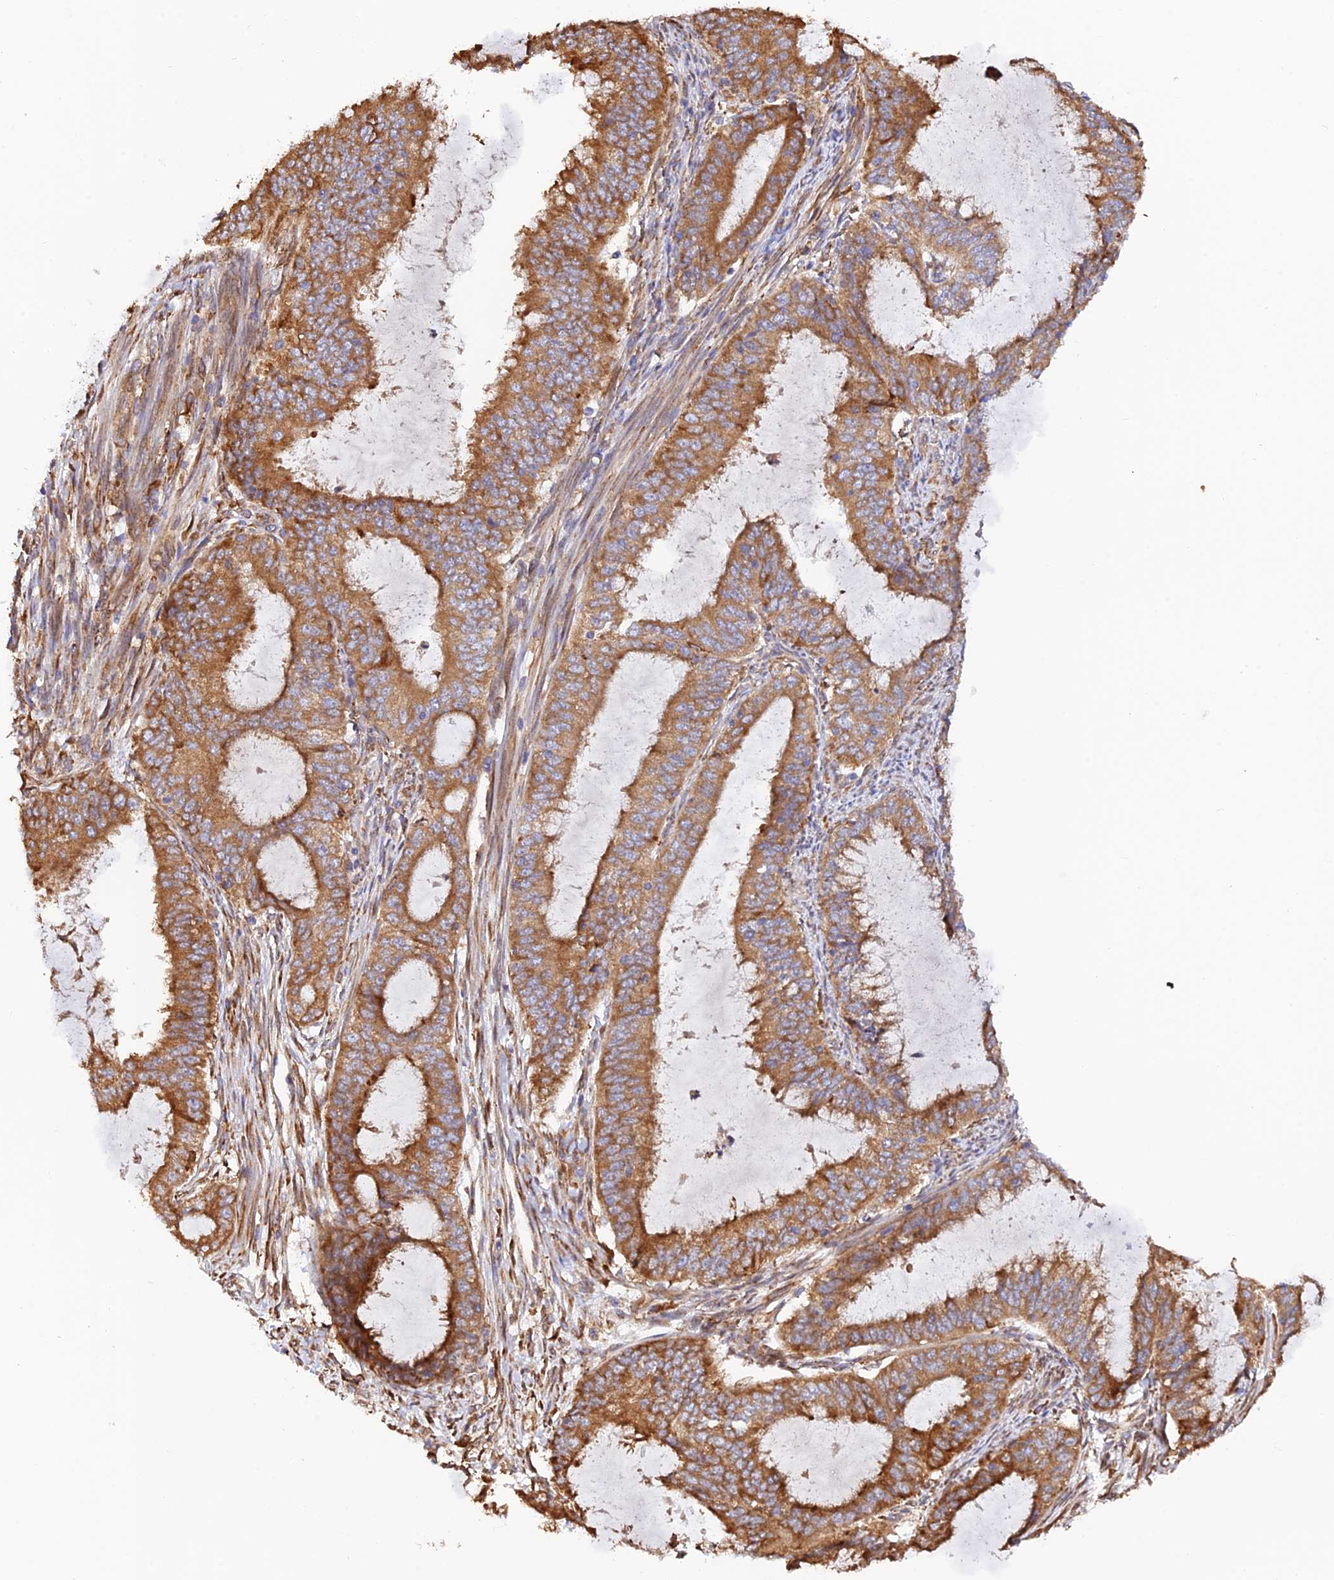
{"staining": {"intensity": "moderate", "quantity": ">75%", "location": "cytoplasmic/membranous"}, "tissue": "endometrial cancer", "cell_type": "Tumor cells", "image_type": "cancer", "snomed": [{"axis": "morphology", "description": "Adenocarcinoma, NOS"}, {"axis": "topography", "description": "Endometrium"}], "caption": "Immunohistochemical staining of endometrial cancer (adenocarcinoma) shows medium levels of moderate cytoplasmic/membranous protein staining in about >75% of tumor cells. (brown staining indicates protein expression, while blue staining denotes nuclei).", "gene": "RPL5", "patient": {"sex": "female", "age": 51}}